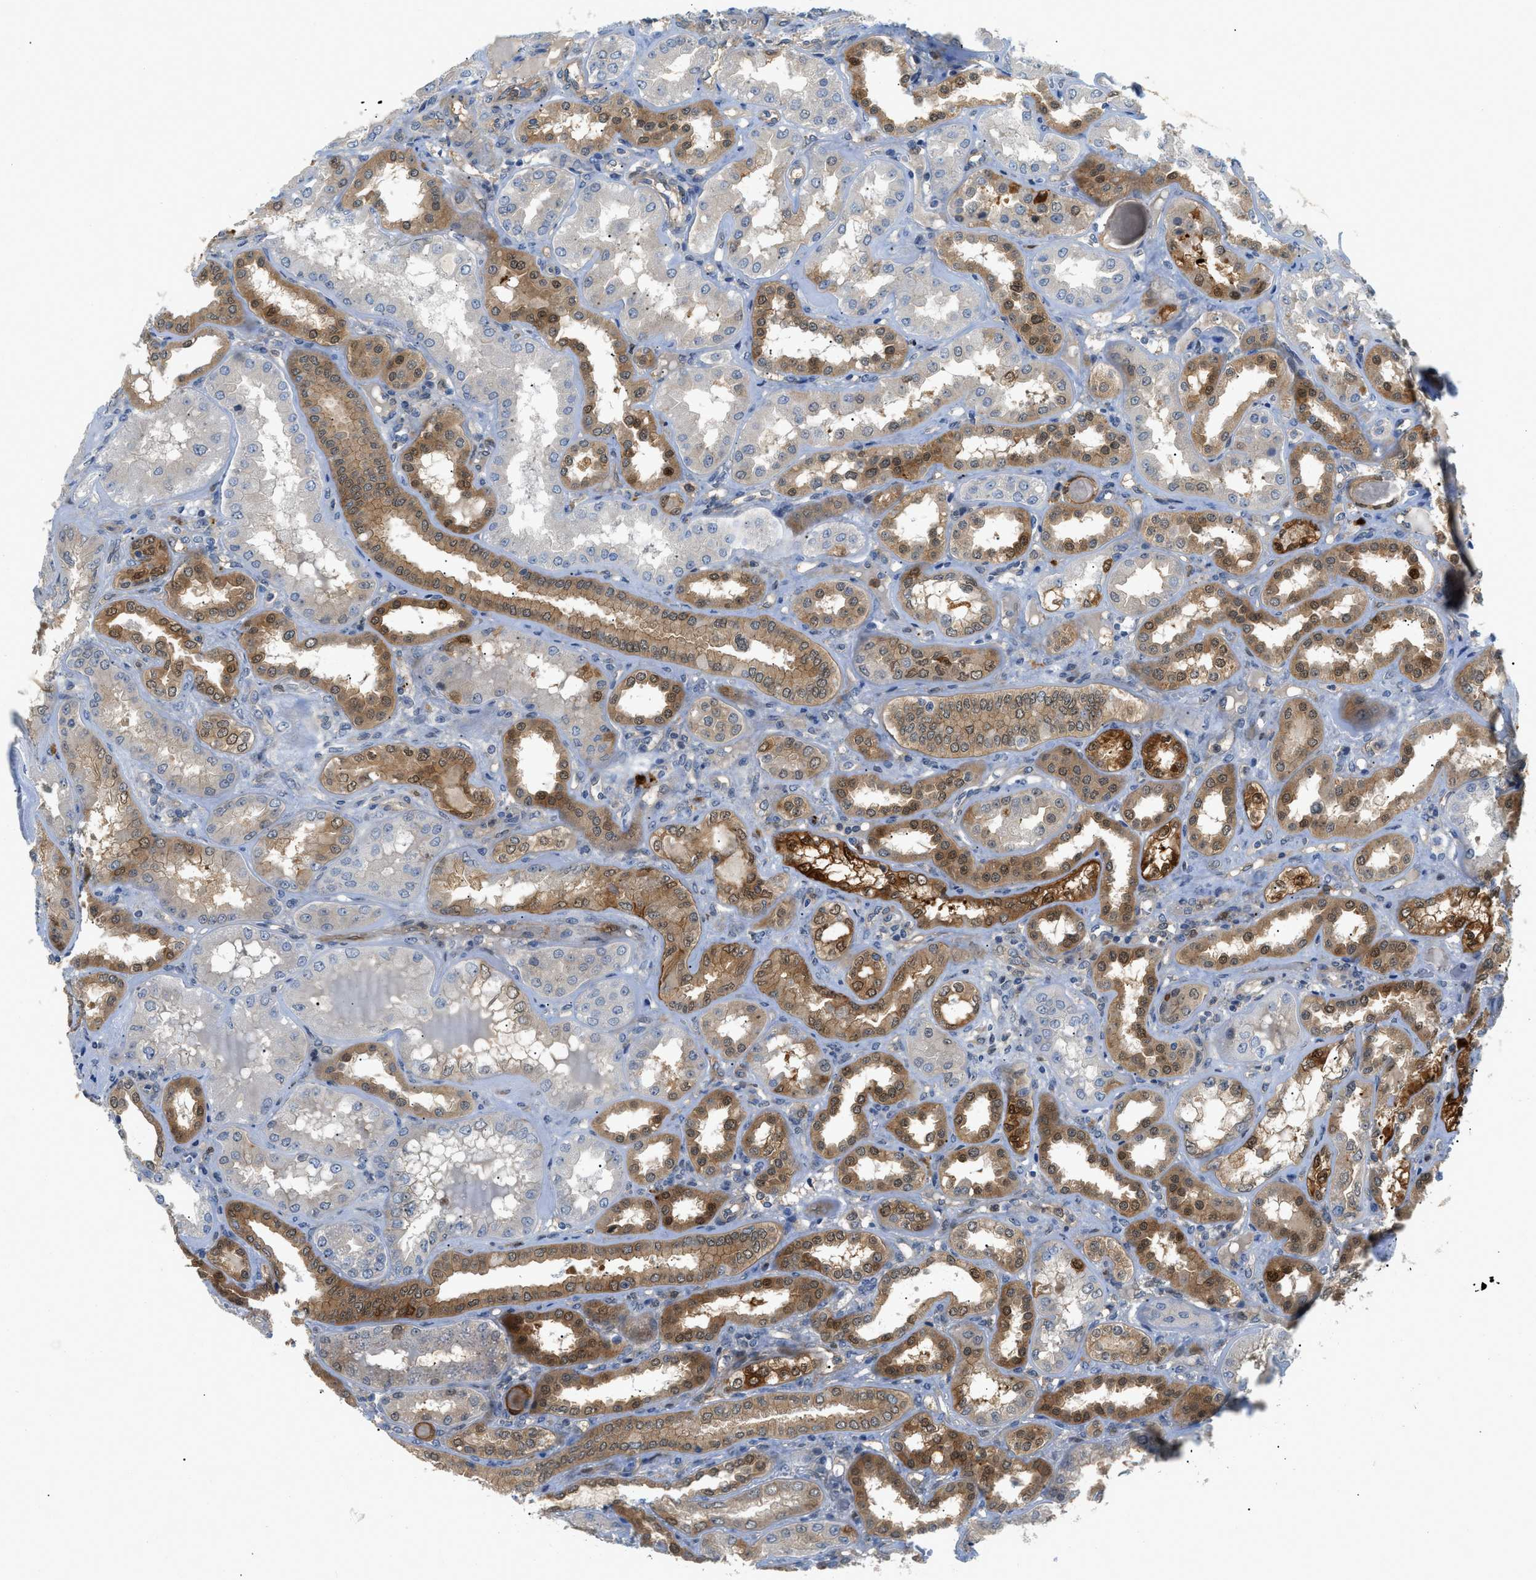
{"staining": {"intensity": "negative", "quantity": "none", "location": "none"}, "tissue": "kidney", "cell_type": "Cells in glomeruli", "image_type": "normal", "snomed": [{"axis": "morphology", "description": "Normal tissue, NOS"}, {"axis": "topography", "description": "Kidney"}], "caption": "Benign kidney was stained to show a protein in brown. There is no significant positivity in cells in glomeruli. Nuclei are stained in blue.", "gene": "TRAK2", "patient": {"sex": "female", "age": 56}}